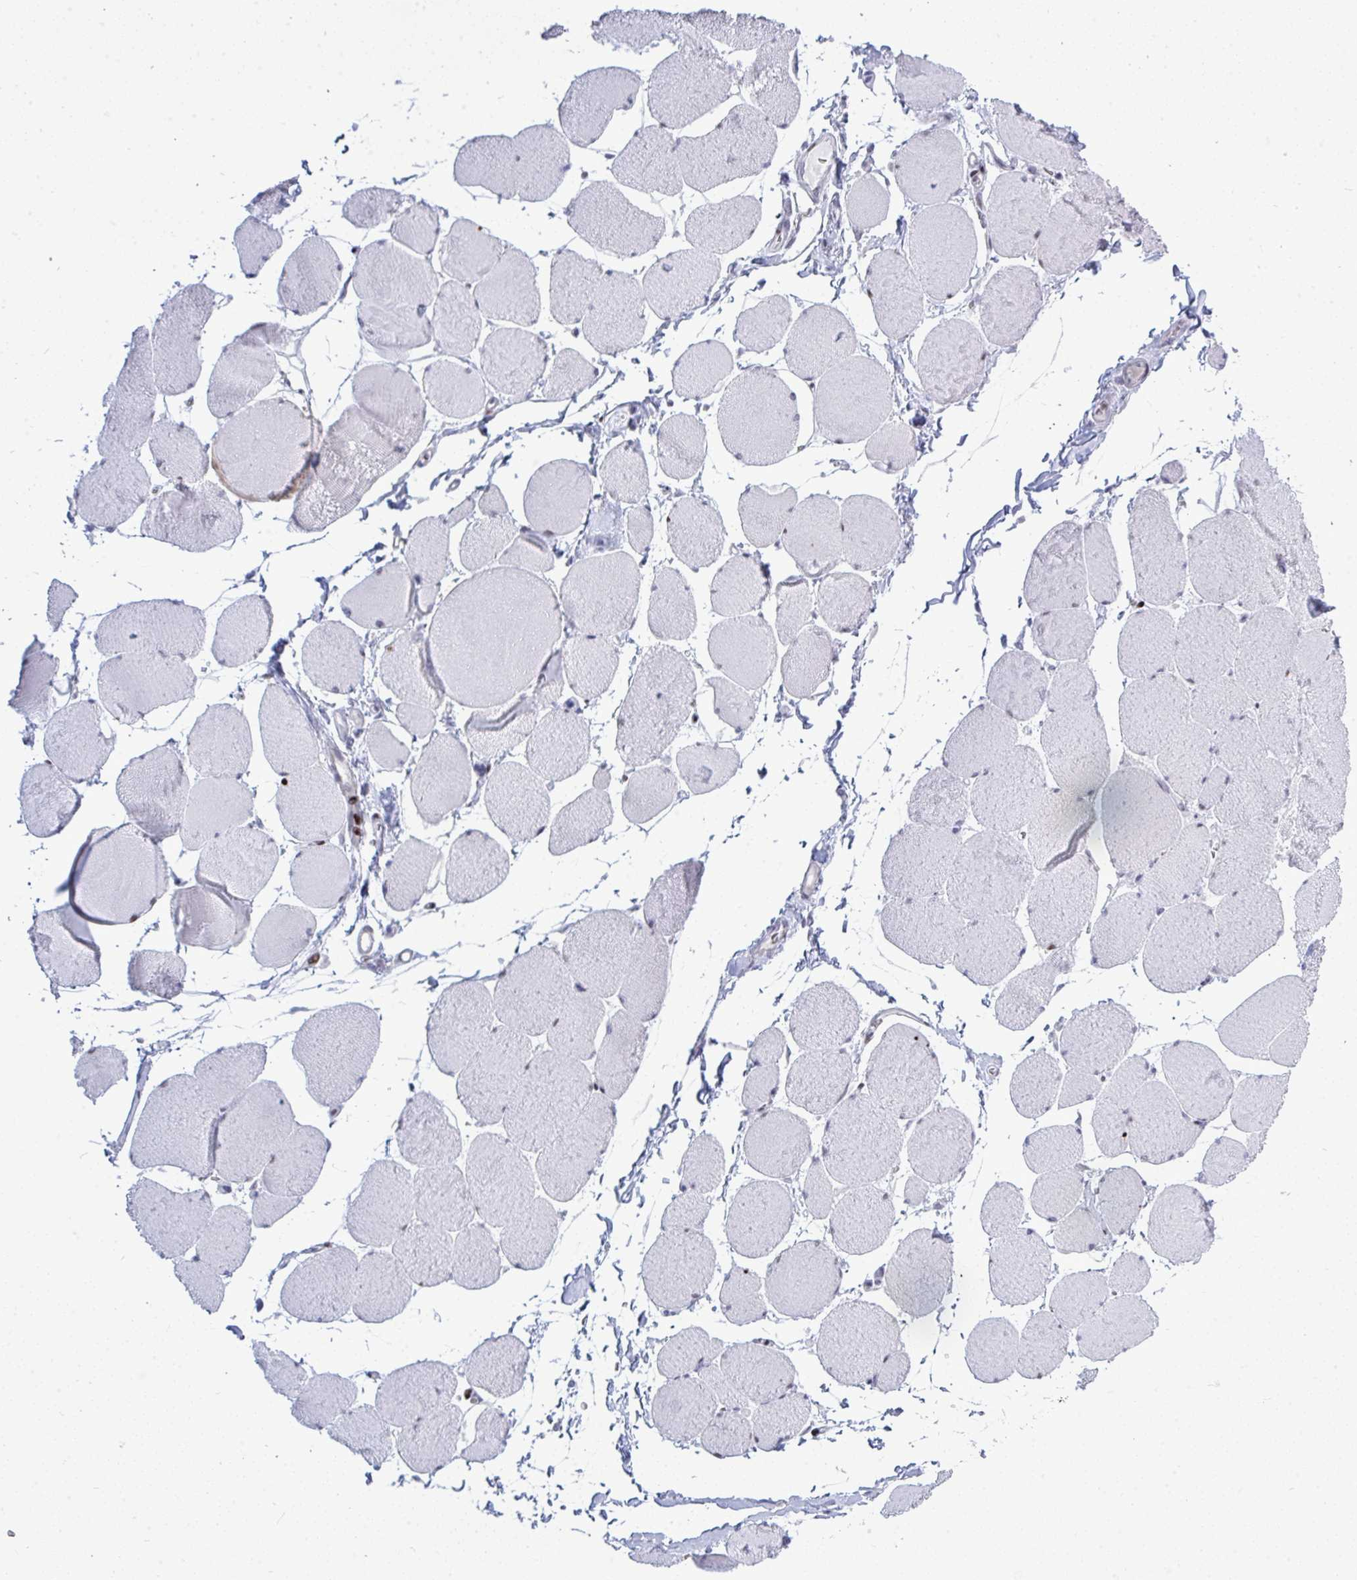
{"staining": {"intensity": "negative", "quantity": "none", "location": "none"}, "tissue": "skeletal muscle", "cell_type": "Myocytes", "image_type": "normal", "snomed": [{"axis": "morphology", "description": "Normal tissue, NOS"}, {"axis": "topography", "description": "Skeletal muscle"}], "caption": "DAB immunohistochemical staining of normal skeletal muscle exhibits no significant staining in myocytes.", "gene": "TAB1", "patient": {"sex": "female", "age": 75}}